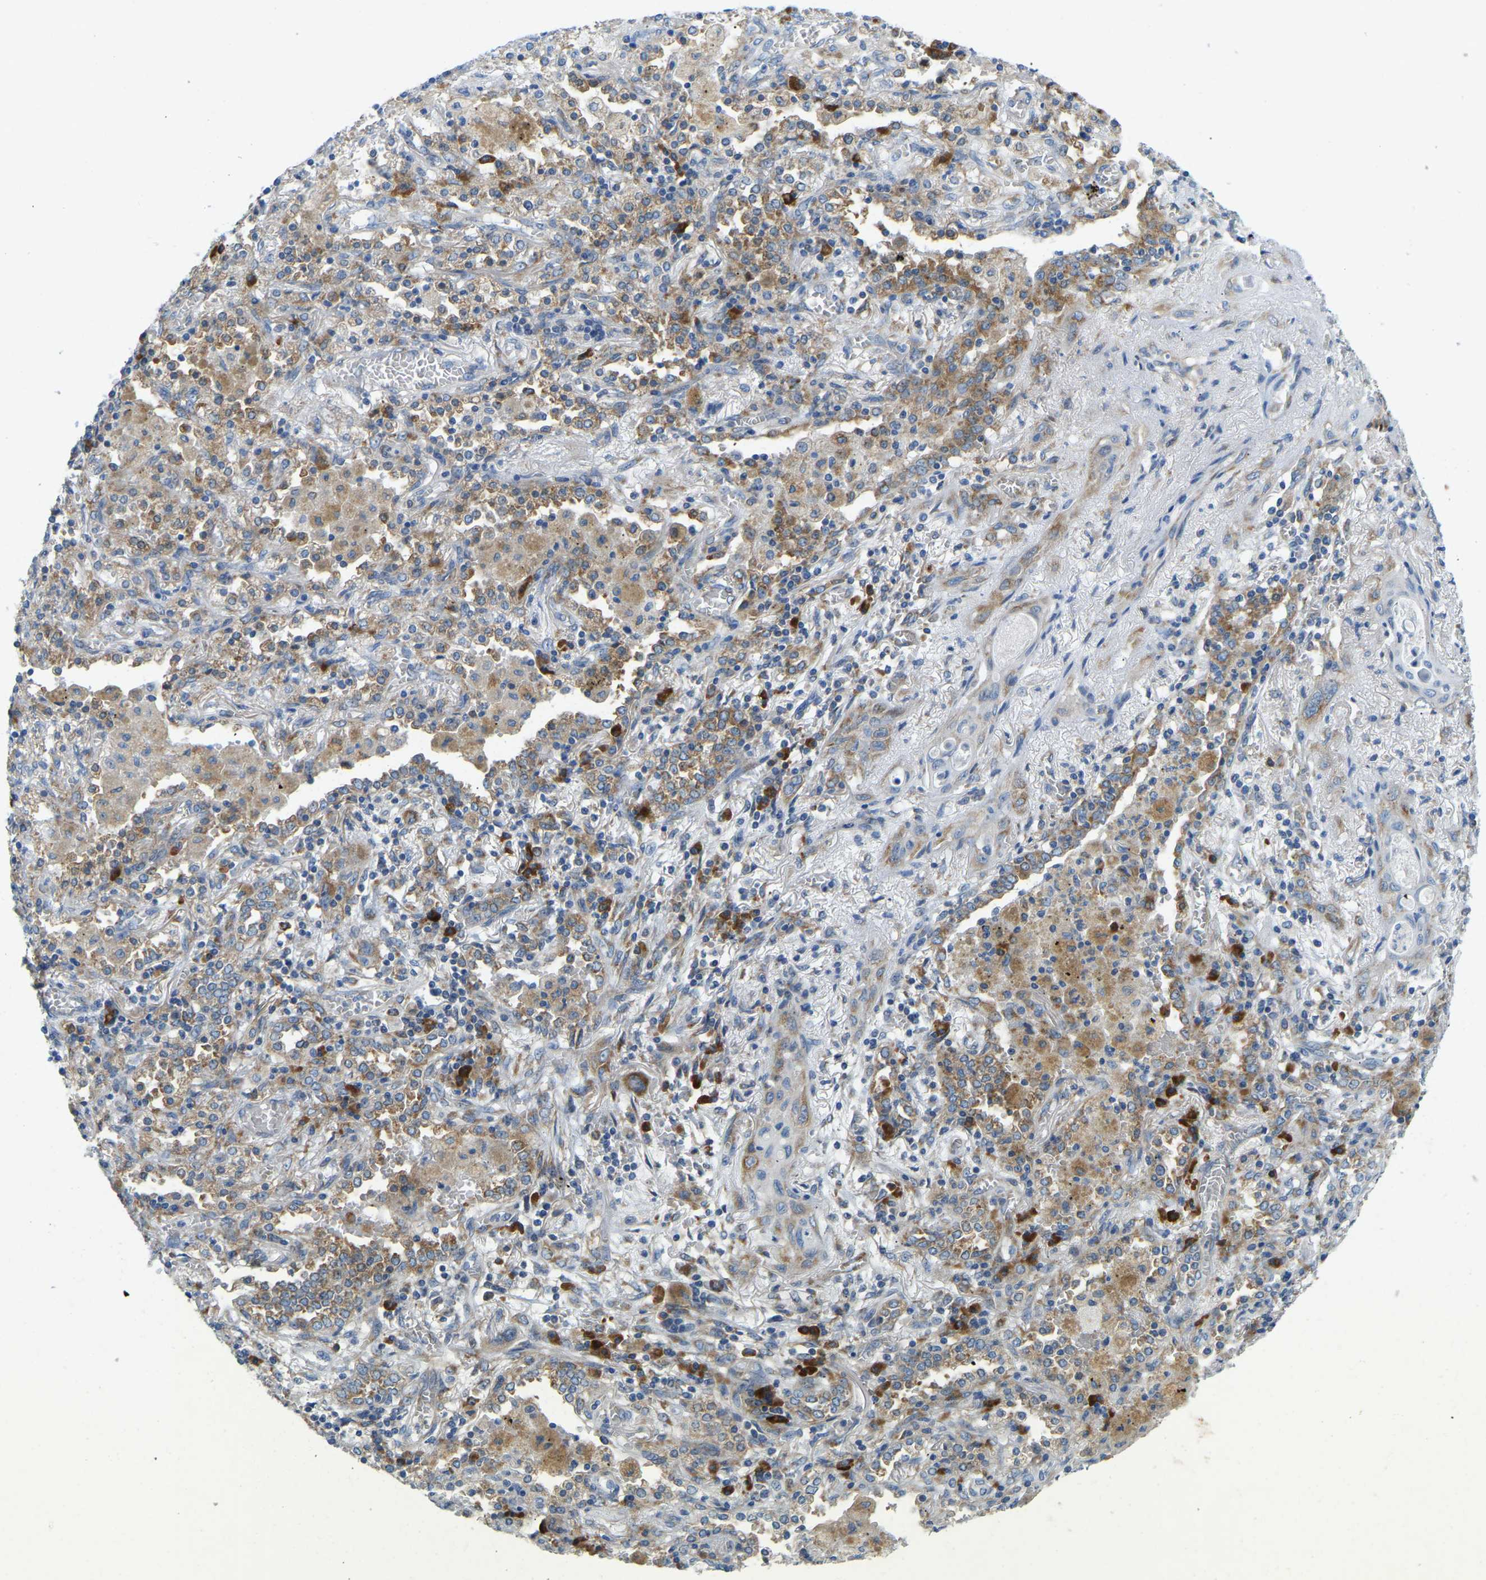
{"staining": {"intensity": "moderate", "quantity": ">75%", "location": "cytoplasmic/membranous"}, "tissue": "lung cancer", "cell_type": "Tumor cells", "image_type": "cancer", "snomed": [{"axis": "morphology", "description": "Squamous cell carcinoma, NOS"}, {"axis": "topography", "description": "Lung"}], "caption": "Protein staining by immunohistochemistry (IHC) shows moderate cytoplasmic/membranous staining in approximately >75% of tumor cells in squamous cell carcinoma (lung).", "gene": "SND1", "patient": {"sex": "female", "age": 47}}